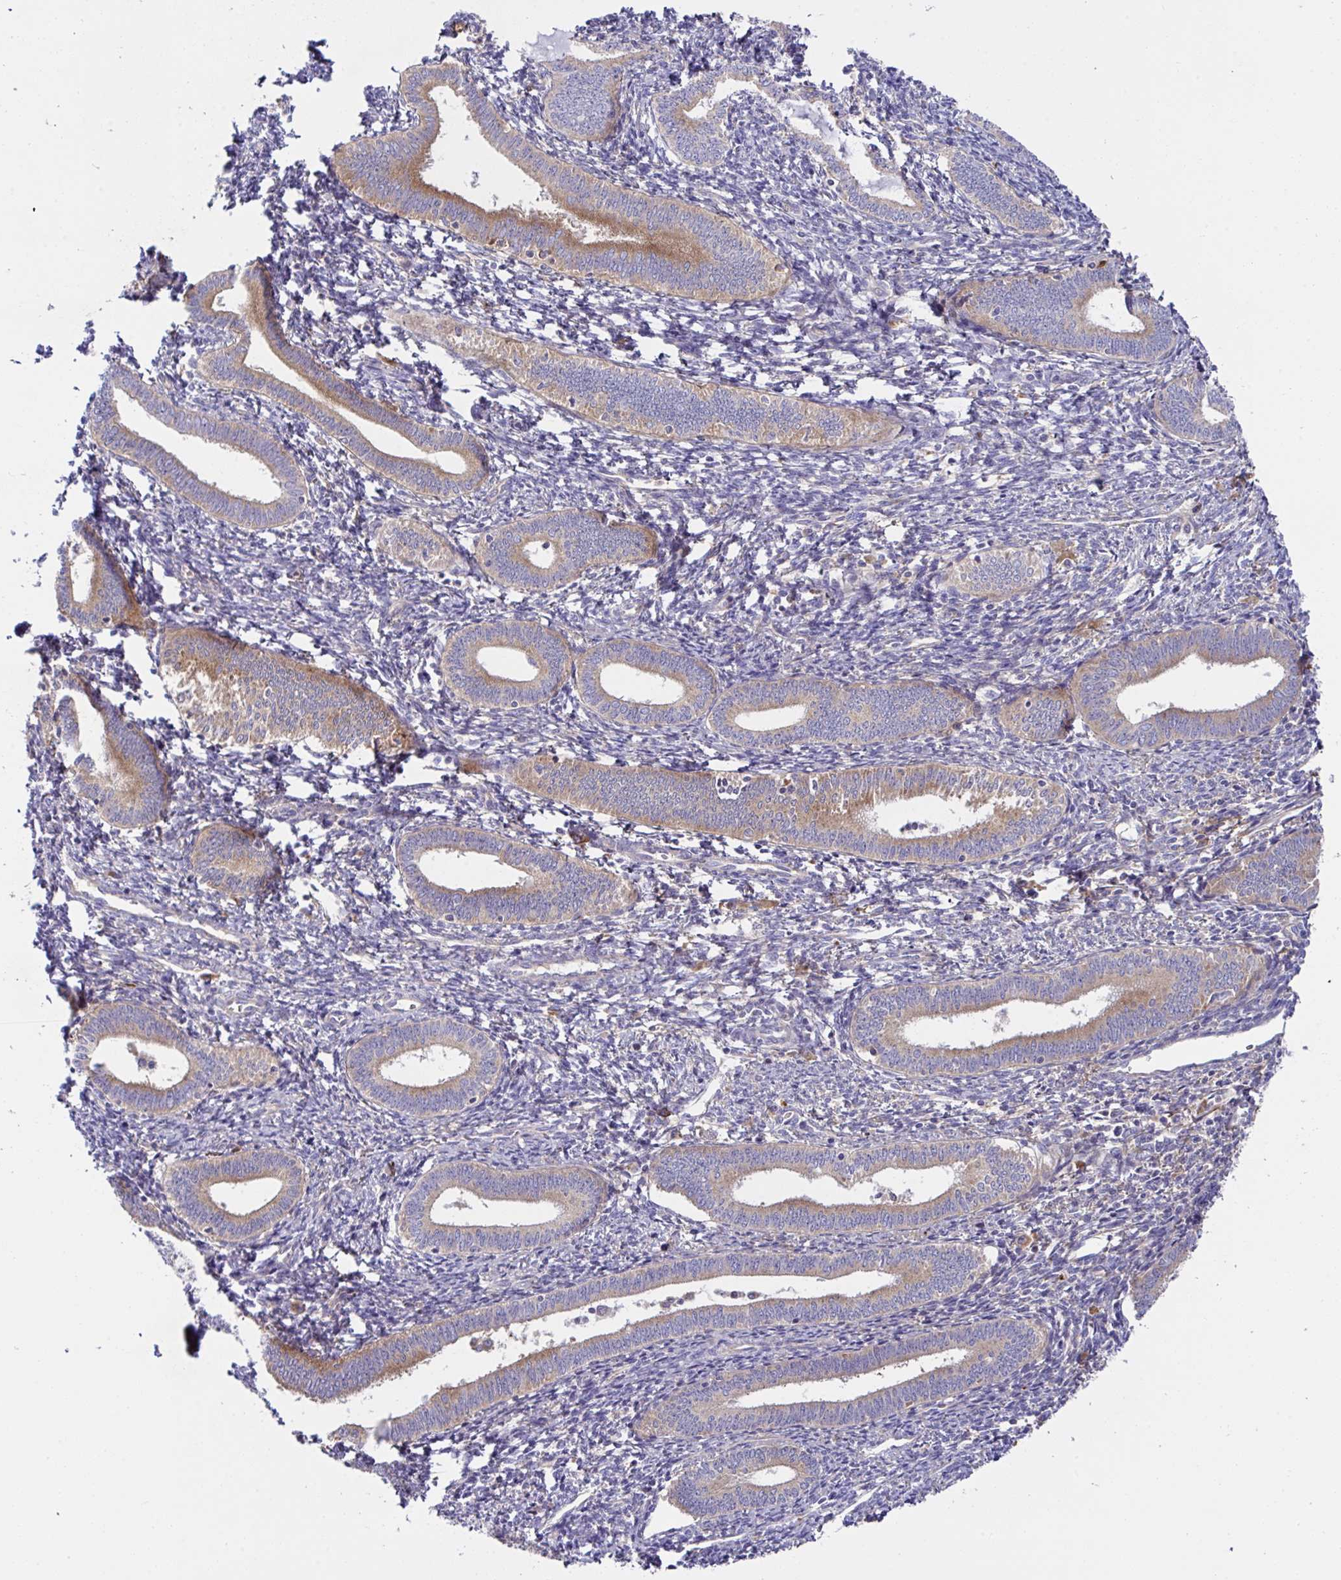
{"staining": {"intensity": "negative", "quantity": "none", "location": "none"}, "tissue": "endometrium", "cell_type": "Cells in endometrial stroma", "image_type": "normal", "snomed": [{"axis": "morphology", "description": "Normal tissue, NOS"}, {"axis": "topography", "description": "Endometrium"}], "caption": "High power microscopy micrograph of an IHC photomicrograph of normal endometrium, revealing no significant positivity in cells in endometrial stroma. Nuclei are stained in blue.", "gene": "FAU", "patient": {"sex": "female", "age": 41}}